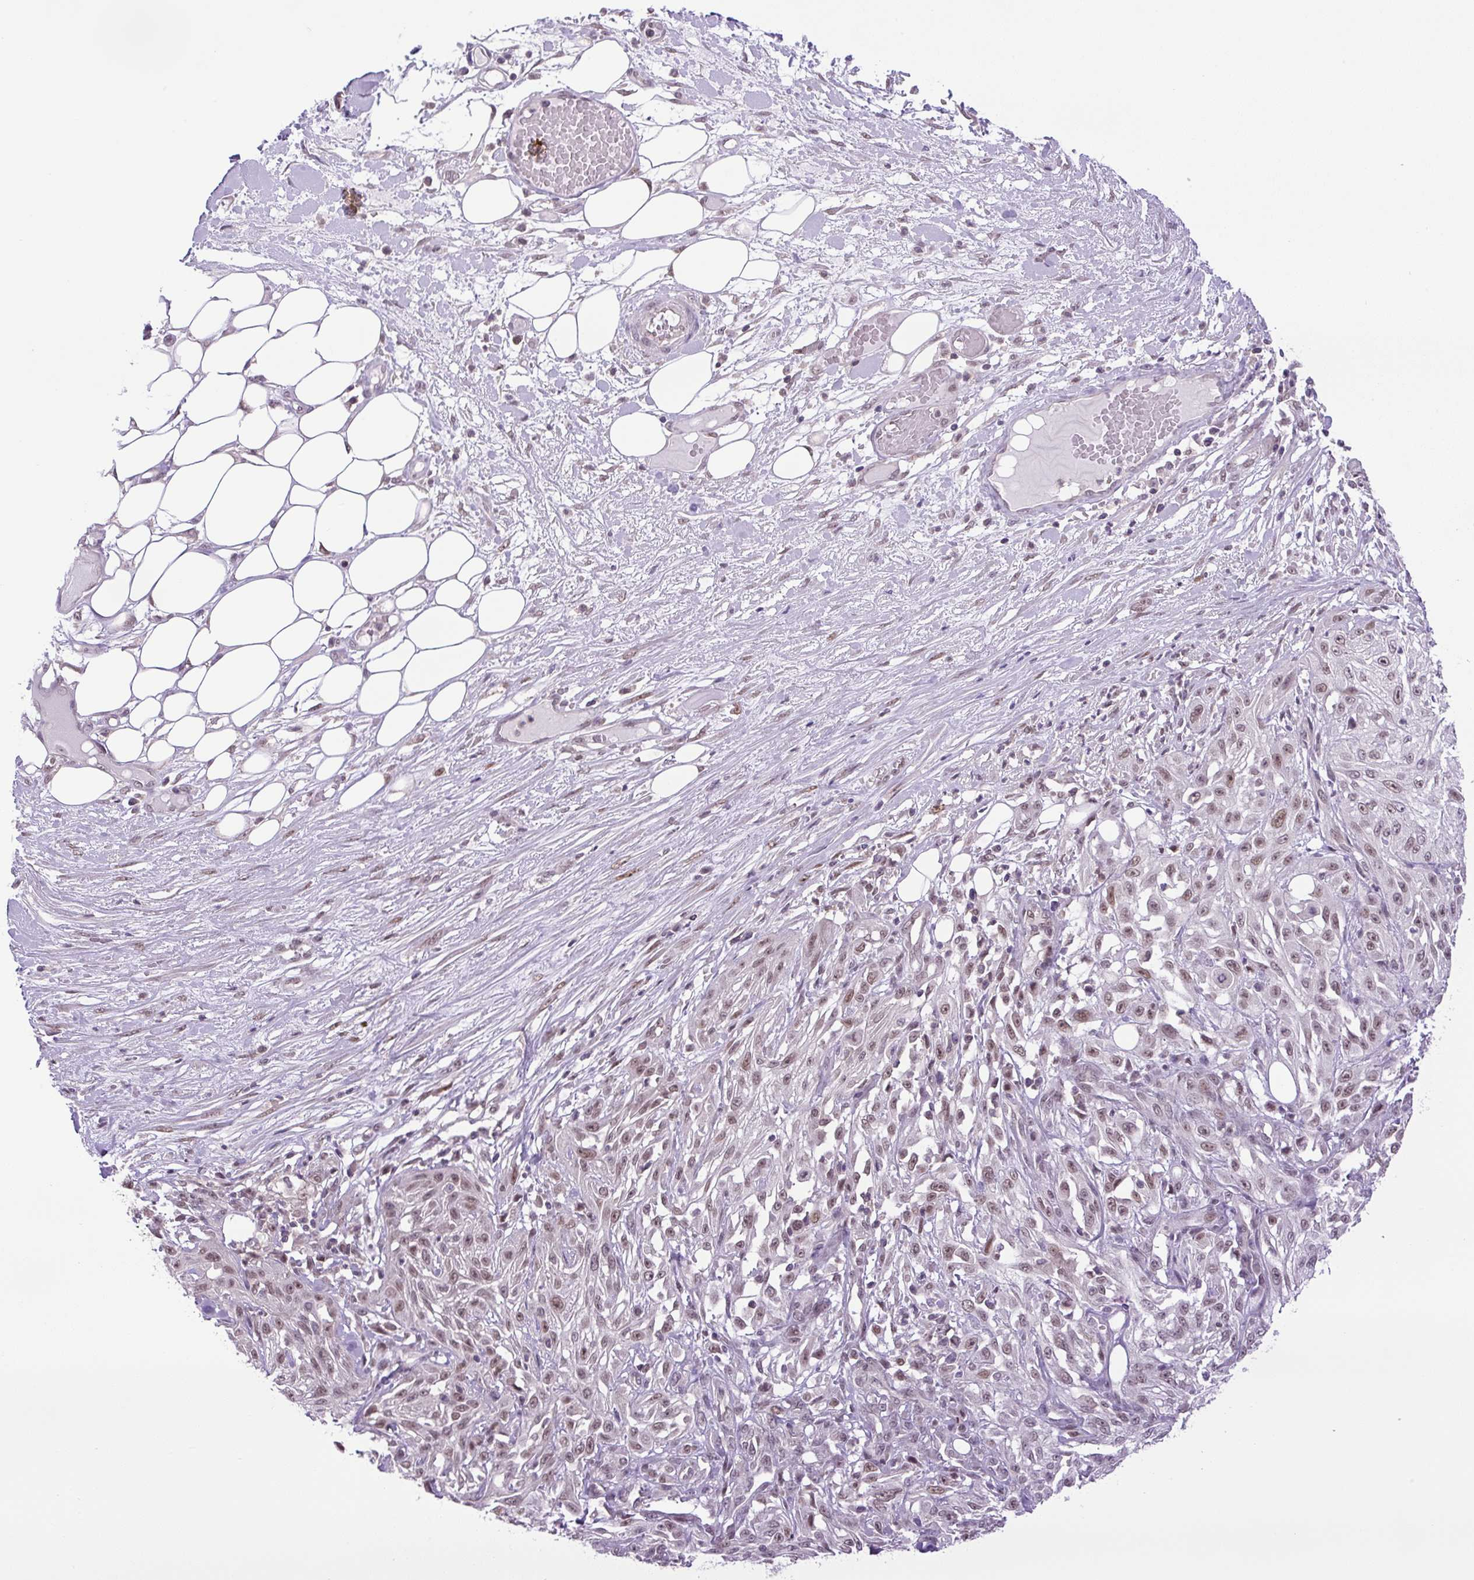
{"staining": {"intensity": "moderate", "quantity": "25%-75%", "location": "nuclear"}, "tissue": "skin cancer", "cell_type": "Tumor cells", "image_type": "cancer", "snomed": [{"axis": "morphology", "description": "Squamous cell carcinoma, NOS"}, {"axis": "morphology", "description": "Squamous cell carcinoma, metastatic, NOS"}, {"axis": "topography", "description": "Skin"}, {"axis": "topography", "description": "Lymph node"}], "caption": "This micrograph exhibits skin cancer (metastatic squamous cell carcinoma) stained with immunohistochemistry (IHC) to label a protein in brown. The nuclear of tumor cells show moderate positivity for the protein. Nuclei are counter-stained blue.", "gene": "KPNA1", "patient": {"sex": "male", "age": 75}}